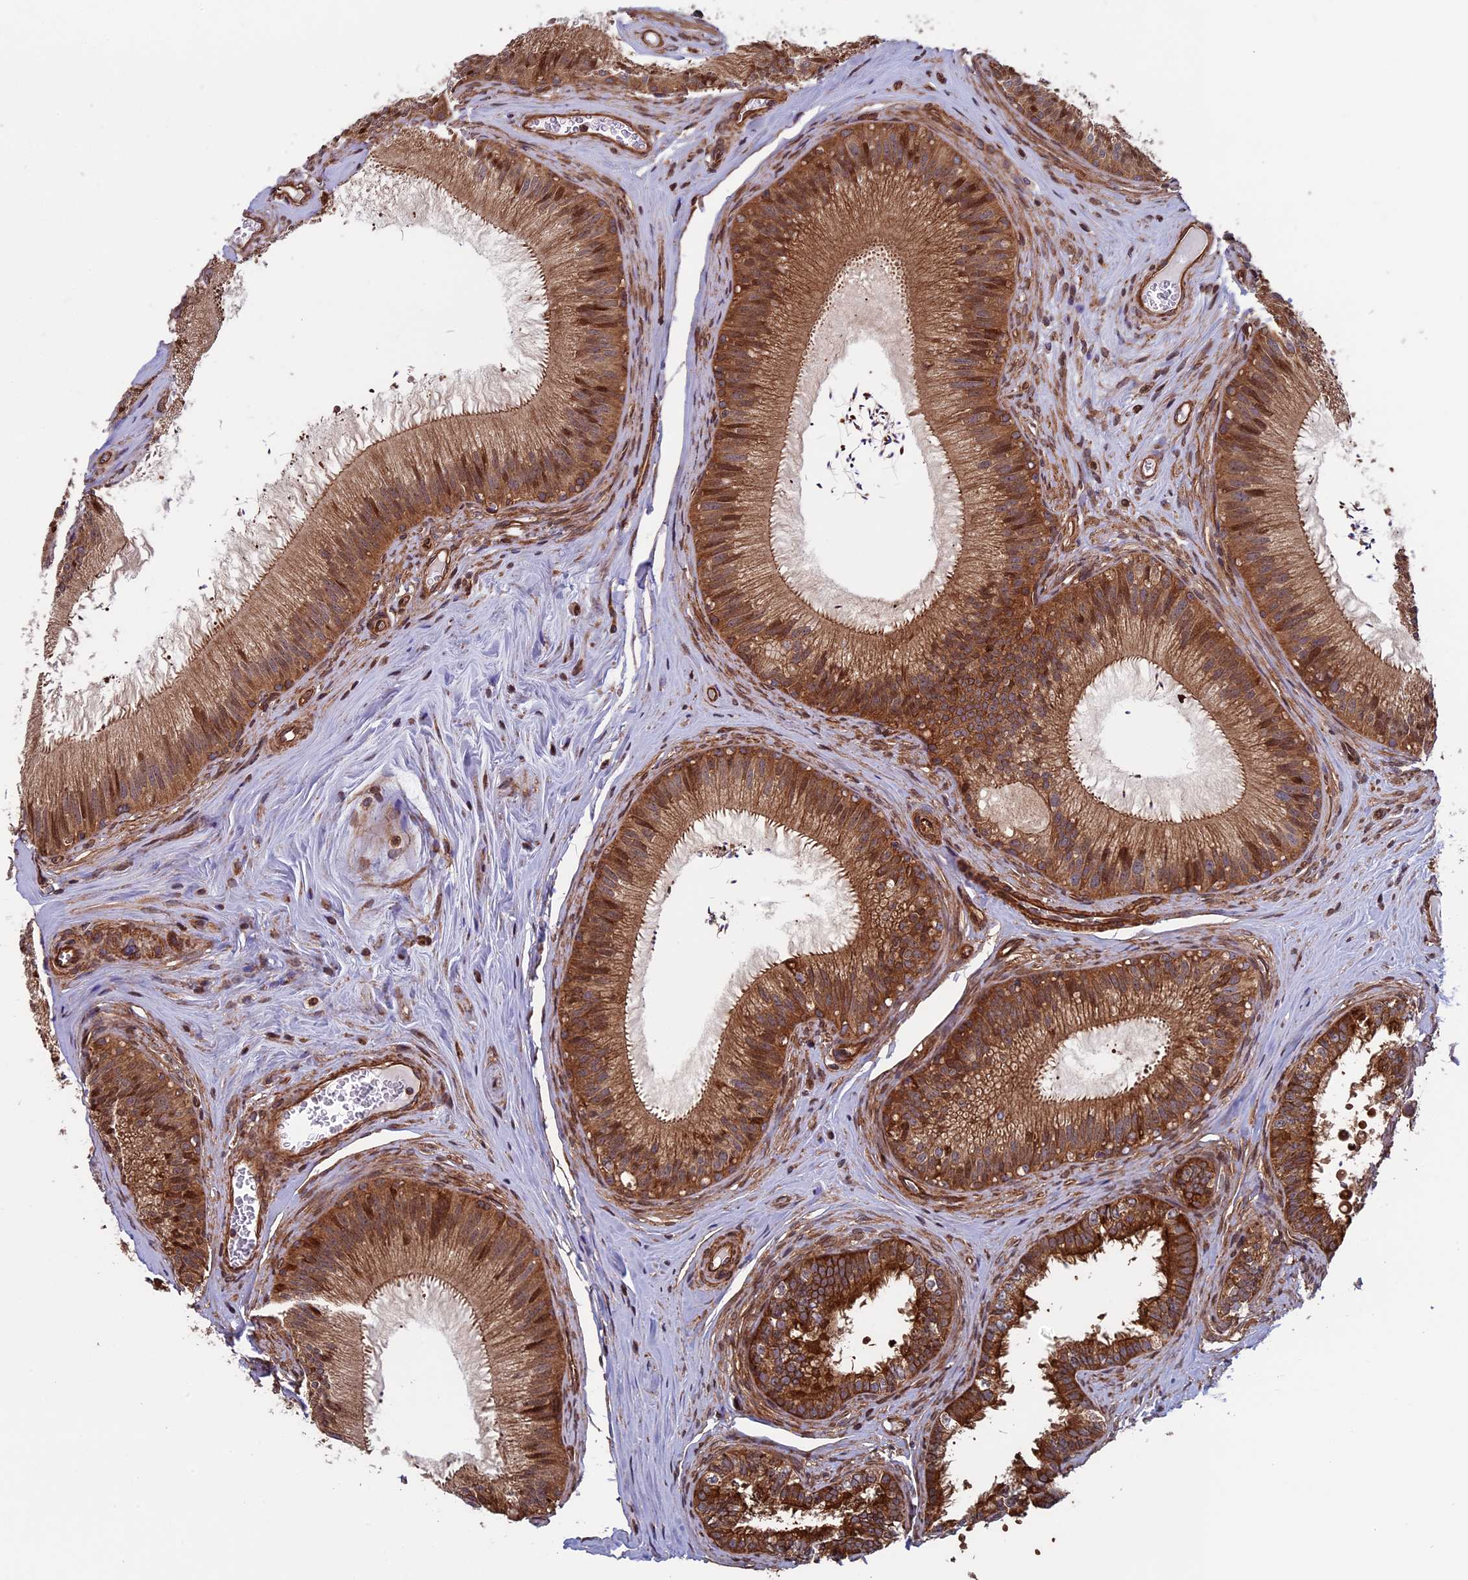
{"staining": {"intensity": "moderate", "quantity": ">75%", "location": "cytoplasmic/membranous"}, "tissue": "epididymis", "cell_type": "Glandular cells", "image_type": "normal", "snomed": [{"axis": "morphology", "description": "Normal tissue, NOS"}, {"axis": "topography", "description": "Epididymis"}], "caption": "This is a photomicrograph of immunohistochemistry staining of unremarkable epididymis, which shows moderate positivity in the cytoplasmic/membranous of glandular cells.", "gene": "CCDC8", "patient": {"sex": "male", "age": 46}}